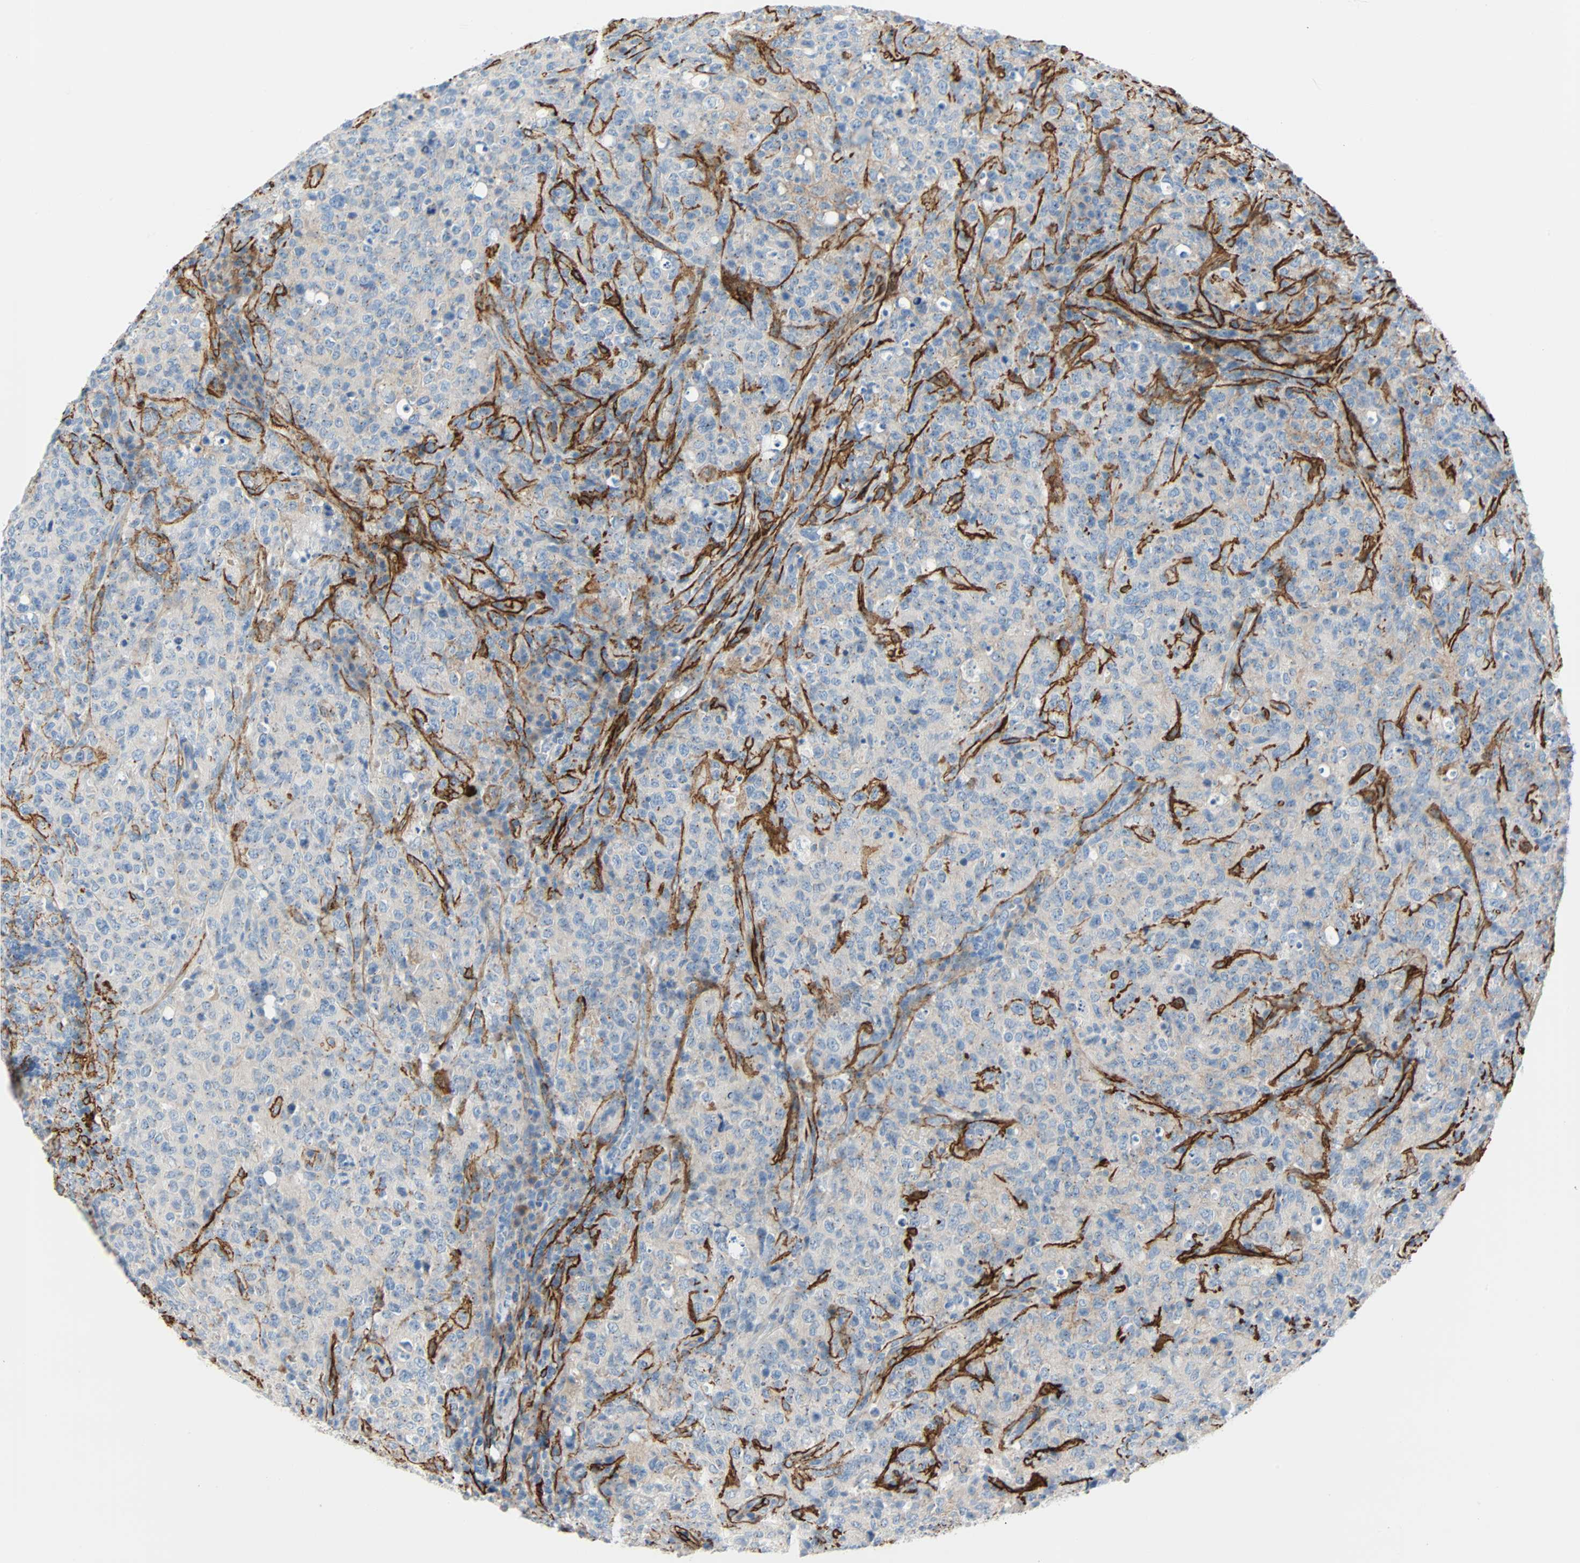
{"staining": {"intensity": "weak", "quantity": "<25%", "location": "cytoplasmic/membranous"}, "tissue": "lymphoma", "cell_type": "Tumor cells", "image_type": "cancer", "snomed": [{"axis": "morphology", "description": "Malignant lymphoma, non-Hodgkin's type, High grade"}, {"axis": "topography", "description": "Tonsil"}], "caption": "IHC image of neoplastic tissue: human high-grade malignant lymphoma, non-Hodgkin's type stained with DAB (3,3'-diaminobenzidine) demonstrates no significant protein staining in tumor cells.", "gene": "PDPN", "patient": {"sex": "female", "age": 36}}